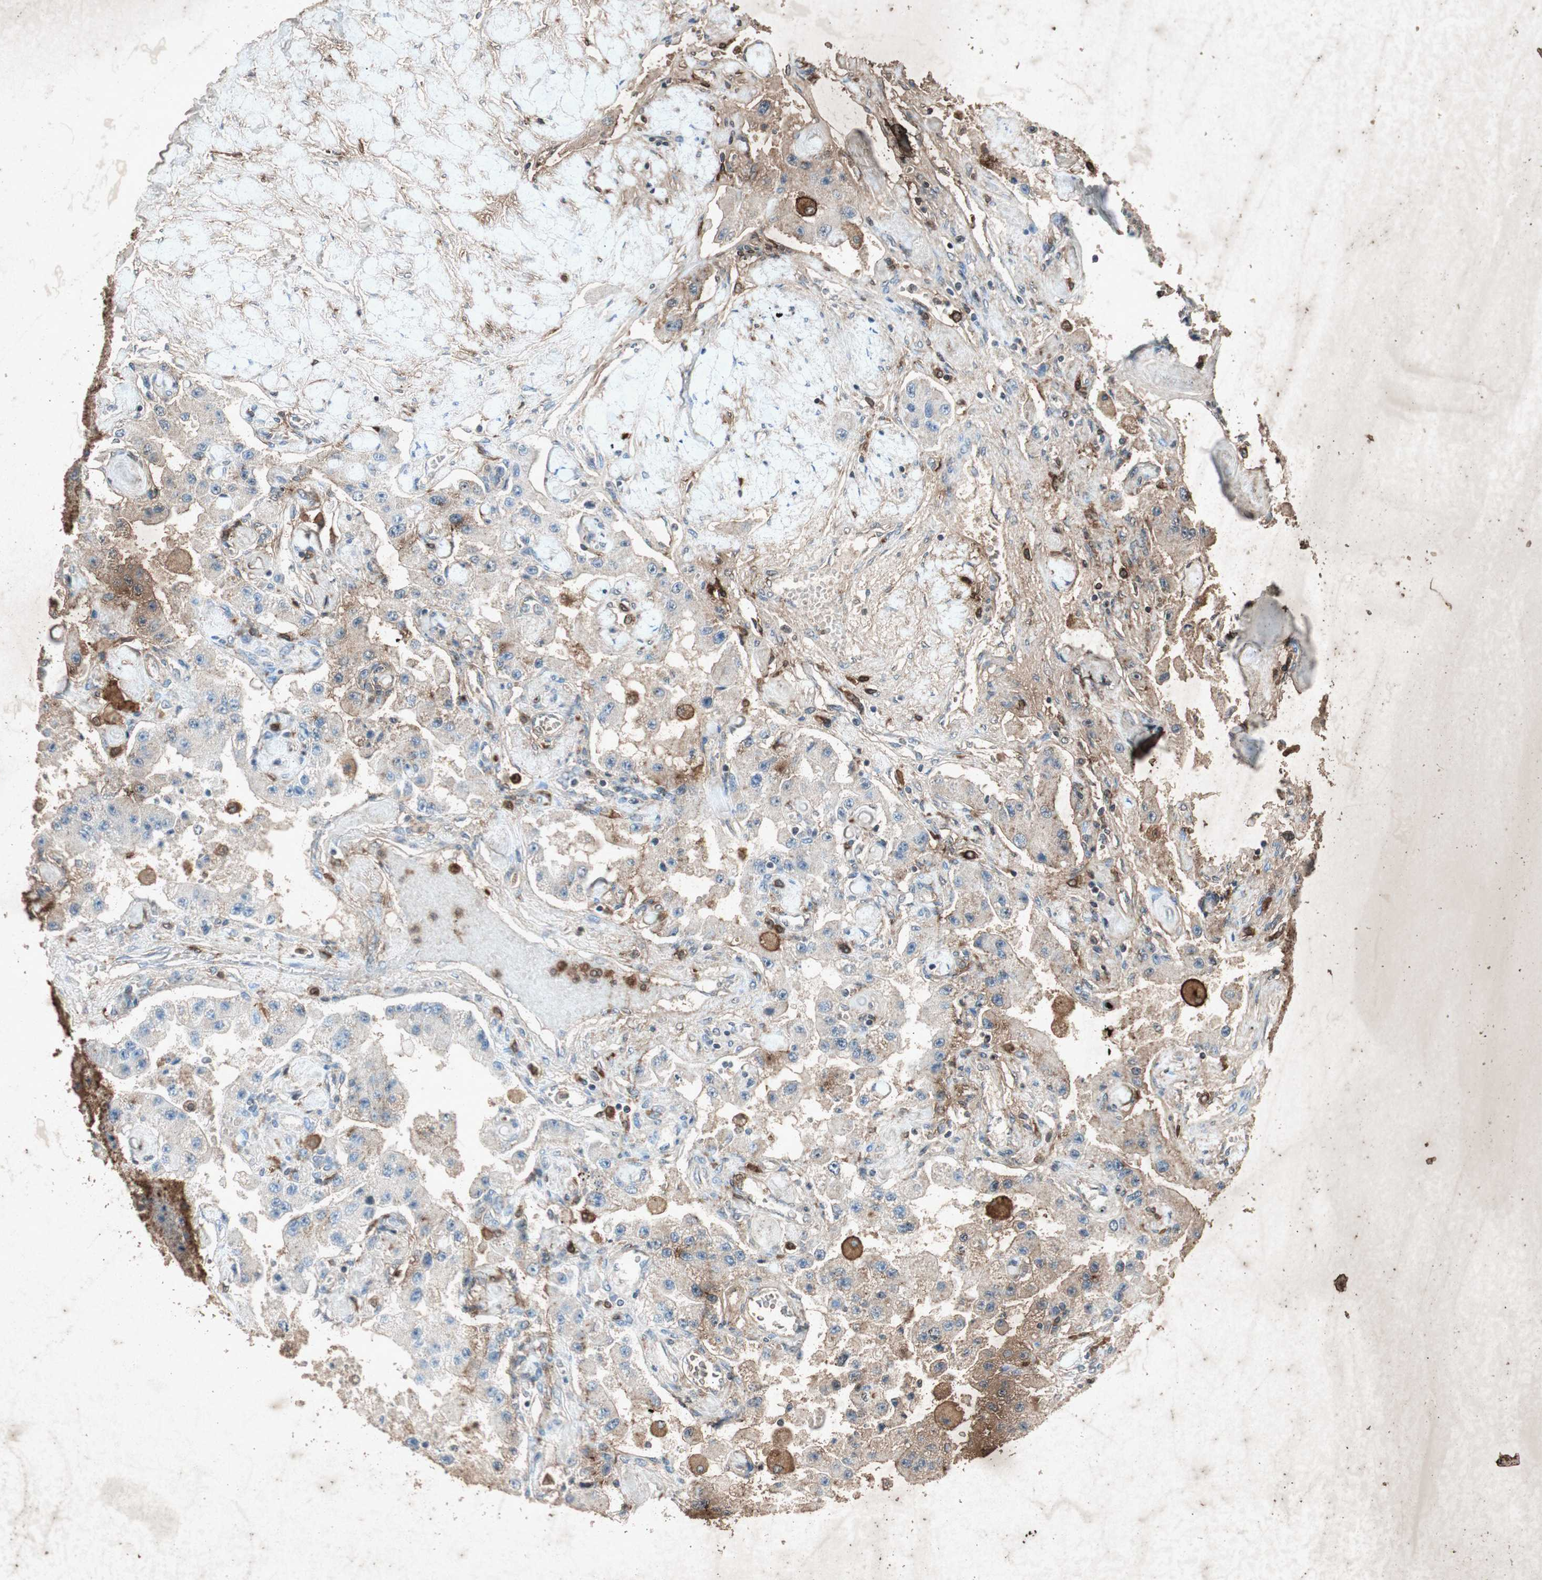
{"staining": {"intensity": "weak", "quantity": "25%-75%", "location": "cytoplasmic/membranous"}, "tissue": "carcinoid", "cell_type": "Tumor cells", "image_type": "cancer", "snomed": [{"axis": "morphology", "description": "Carcinoid, malignant, NOS"}, {"axis": "topography", "description": "Pancreas"}], "caption": "High-power microscopy captured an IHC histopathology image of carcinoid, revealing weak cytoplasmic/membranous expression in approximately 25%-75% of tumor cells. Ihc stains the protein of interest in brown and the nuclei are stained blue.", "gene": "TYROBP", "patient": {"sex": "male", "age": 41}}